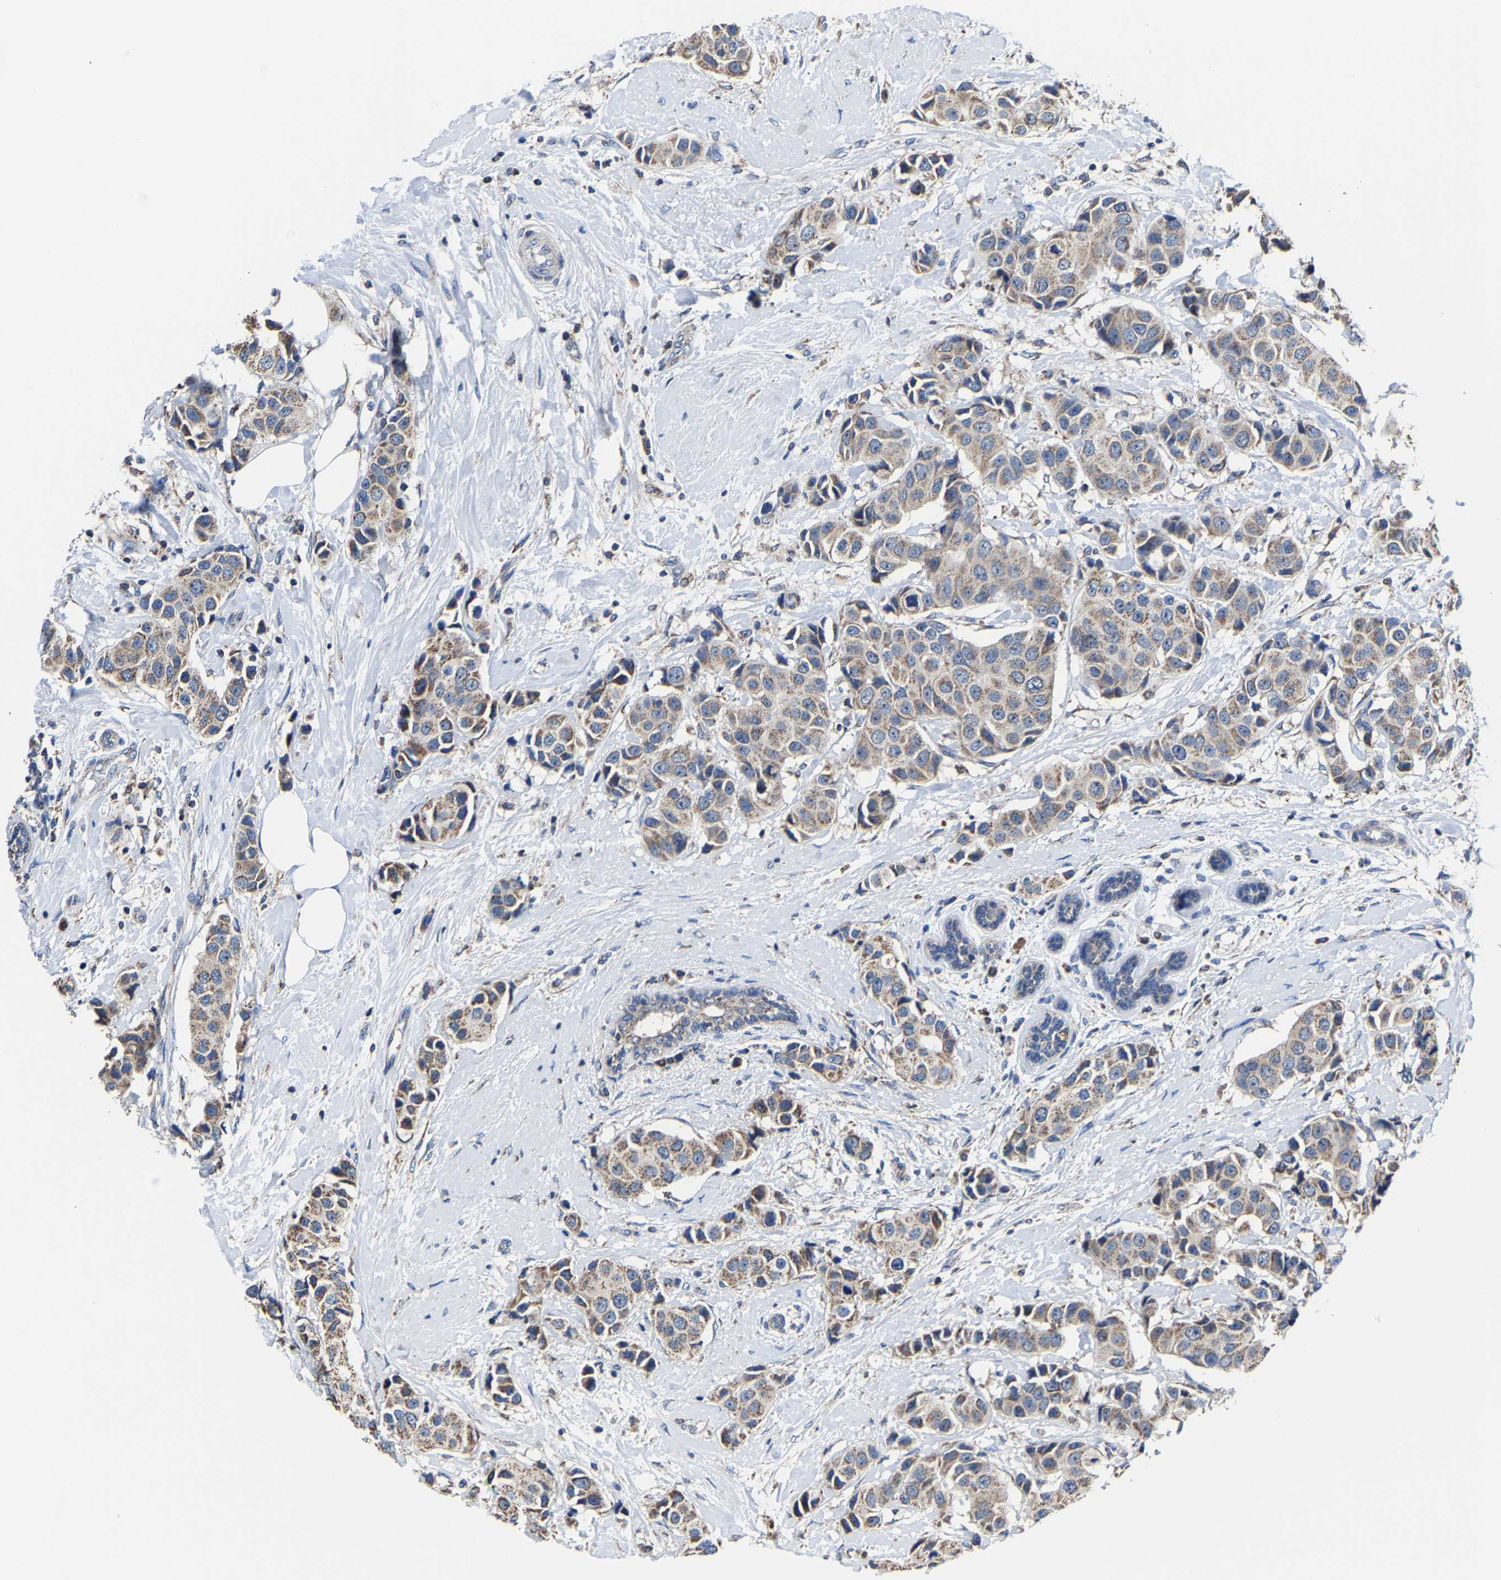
{"staining": {"intensity": "weak", "quantity": ">75%", "location": "cytoplasmic/membranous"}, "tissue": "breast cancer", "cell_type": "Tumor cells", "image_type": "cancer", "snomed": [{"axis": "morphology", "description": "Normal tissue, NOS"}, {"axis": "morphology", "description": "Duct carcinoma"}, {"axis": "topography", "description": "Breast"}], "caption": "Immunohistochemistry (DAB) staining of human breast invasive ductal carcinoma exhibits weak cytoplasmic/membranous protein staining in about >75% of tumor cells. The protein is shown in brown color, while the nuclei are stained blue.", "gene": "ZCCHC7", "patient": {"sex": "female", "age": 39}}